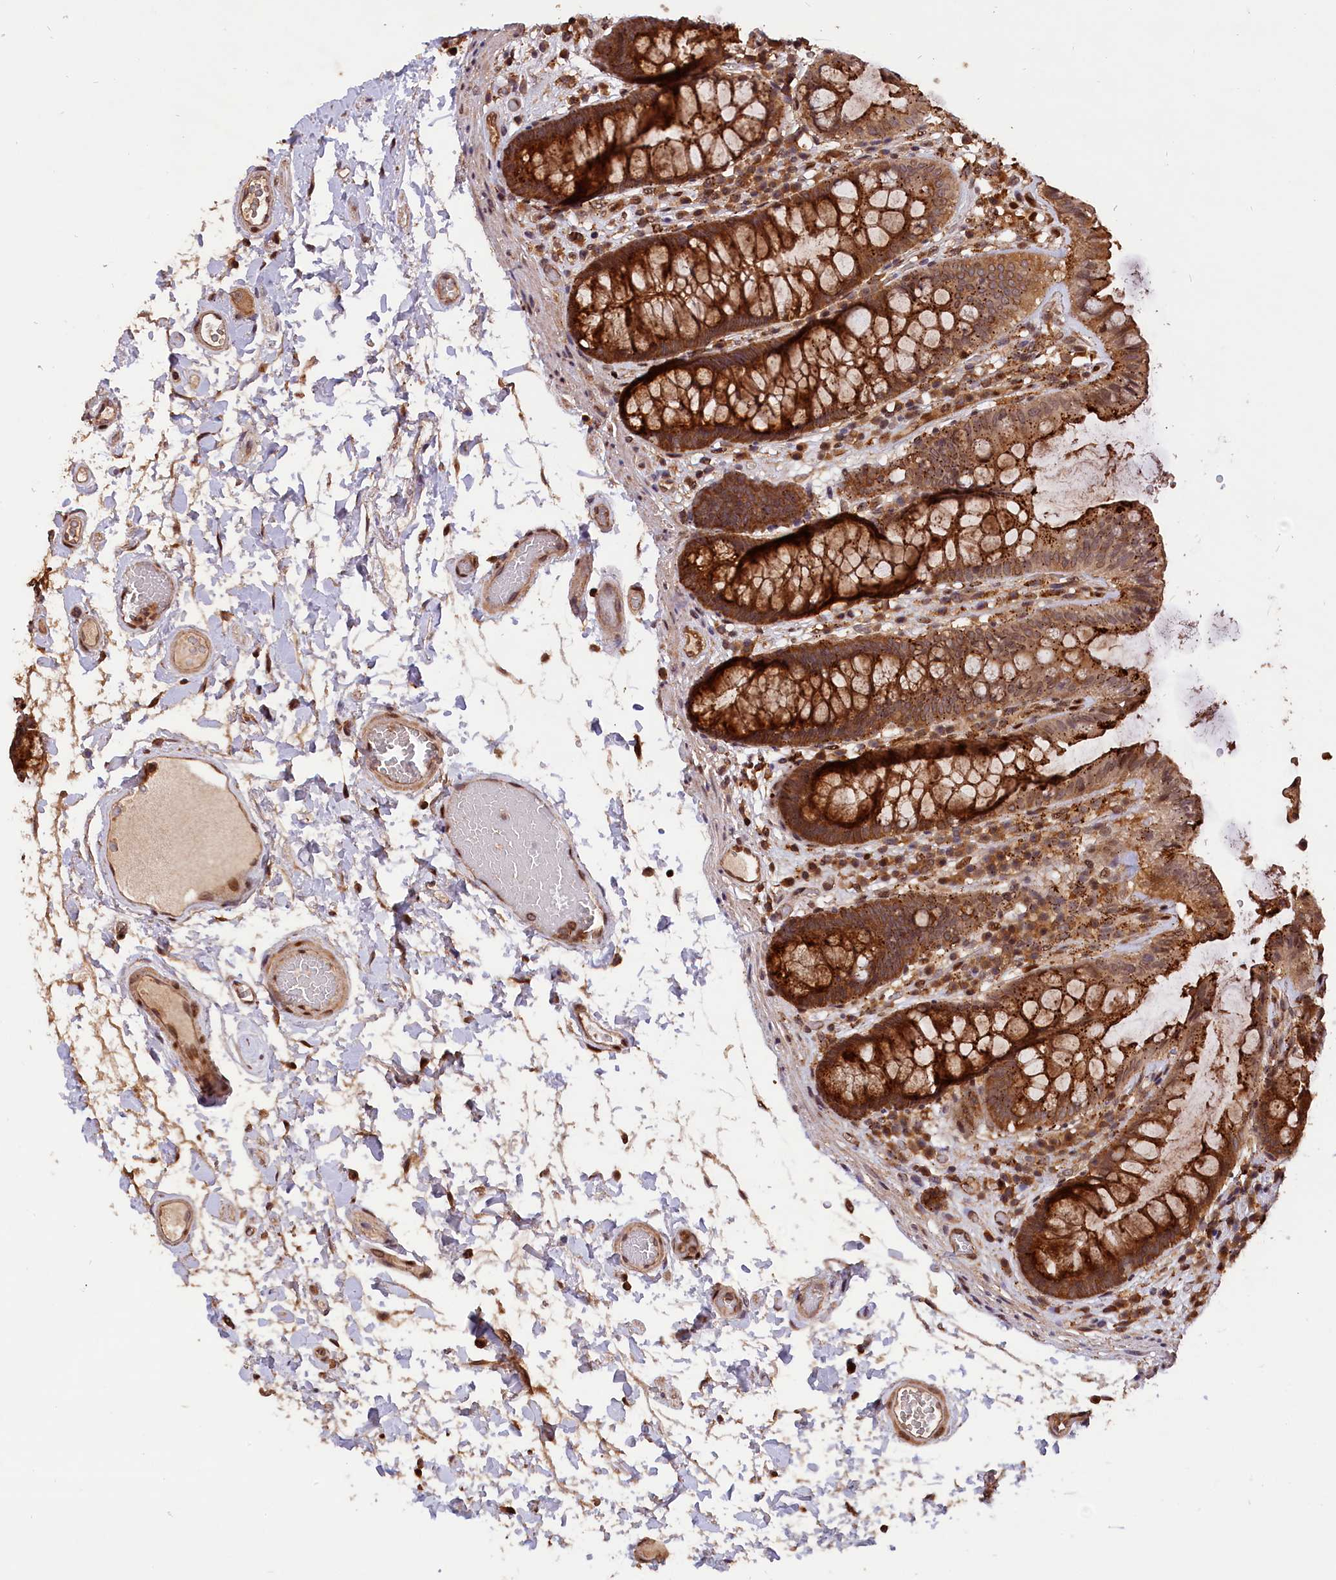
{"staining": {"intensity": "moderate", "quantity": ">75%", "location": "cytoplasmic/membranous,nuclear"}, "tissue": "colon", "cell_type": "Endothelial cells", "image_type": "normal", "snomed": [{"axis": "morphology", "description": "Normal tissue, NOS"}, {"axis": "topography", "description": "Colon"}], "caption": "Human colon stained for a protein (brown) shows moderate cytoplasmic/membranous,nuclear positive staining in approximately >75% of endothelial cells.", "gene": "IST1", "patient": {"sex": "male", "age": 84}}